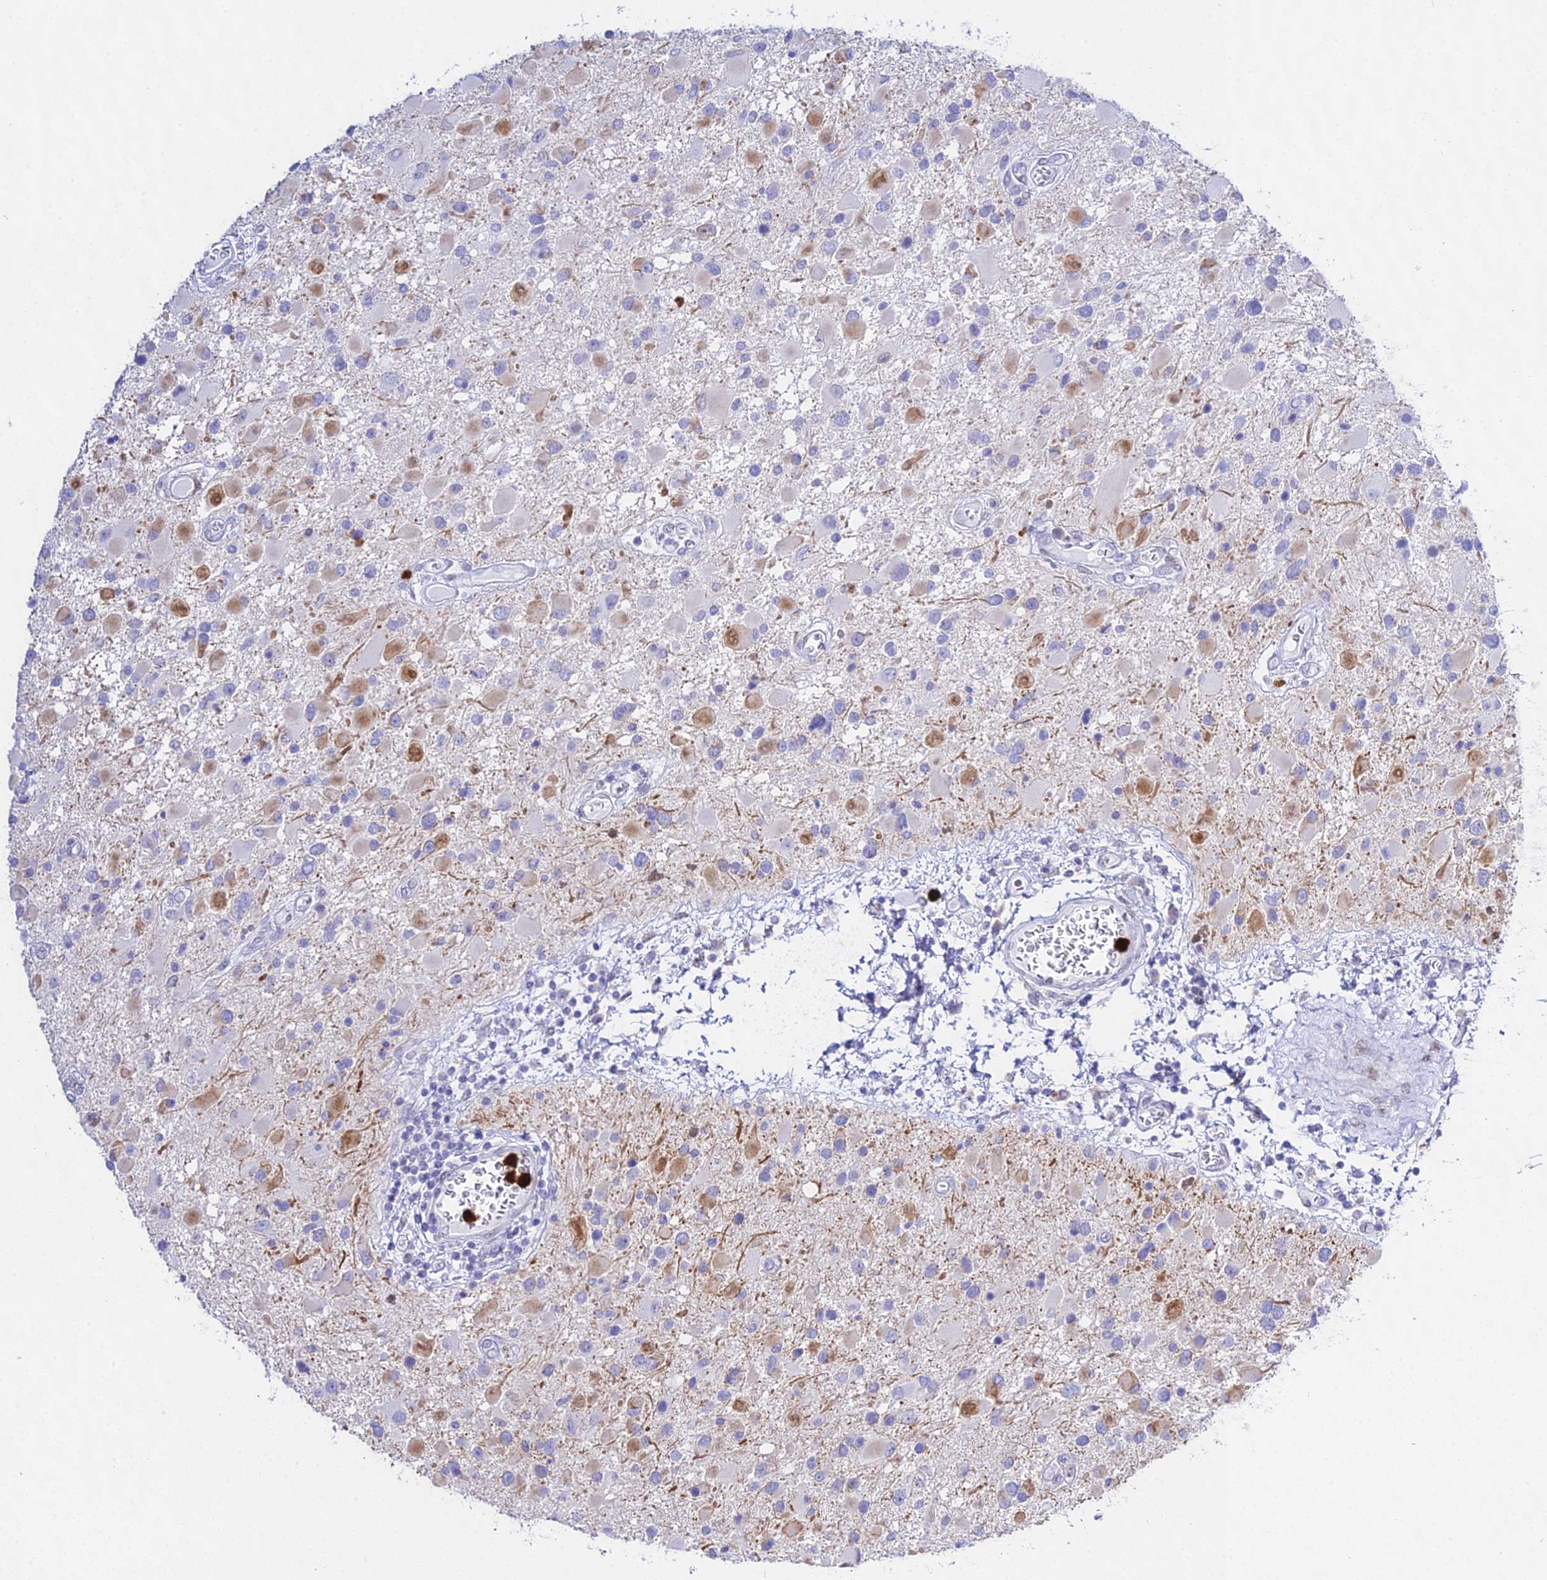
{"staining": {"intensity": "moderate", "quantity": "<25%", "location": "cytoplasmic/membranous"}, "tissue": "glioma", "cell_type": "Tumor cells", "image_type": "cancer", "snomed": [{"axis": "morphology", "description": "Glioma, malignant, High grade"}, {"axis": "topography", "description": "Brain"}], "caption": "The micrograph demonstrates immunohistochemical staining of malignant glioma (high-grade). There is moderate cytoplasmic/membranous positivity is identified in approximately <25% of tumor cells.", "gene": "MCM10", "patient": {"sex": "male", "age": 53}}